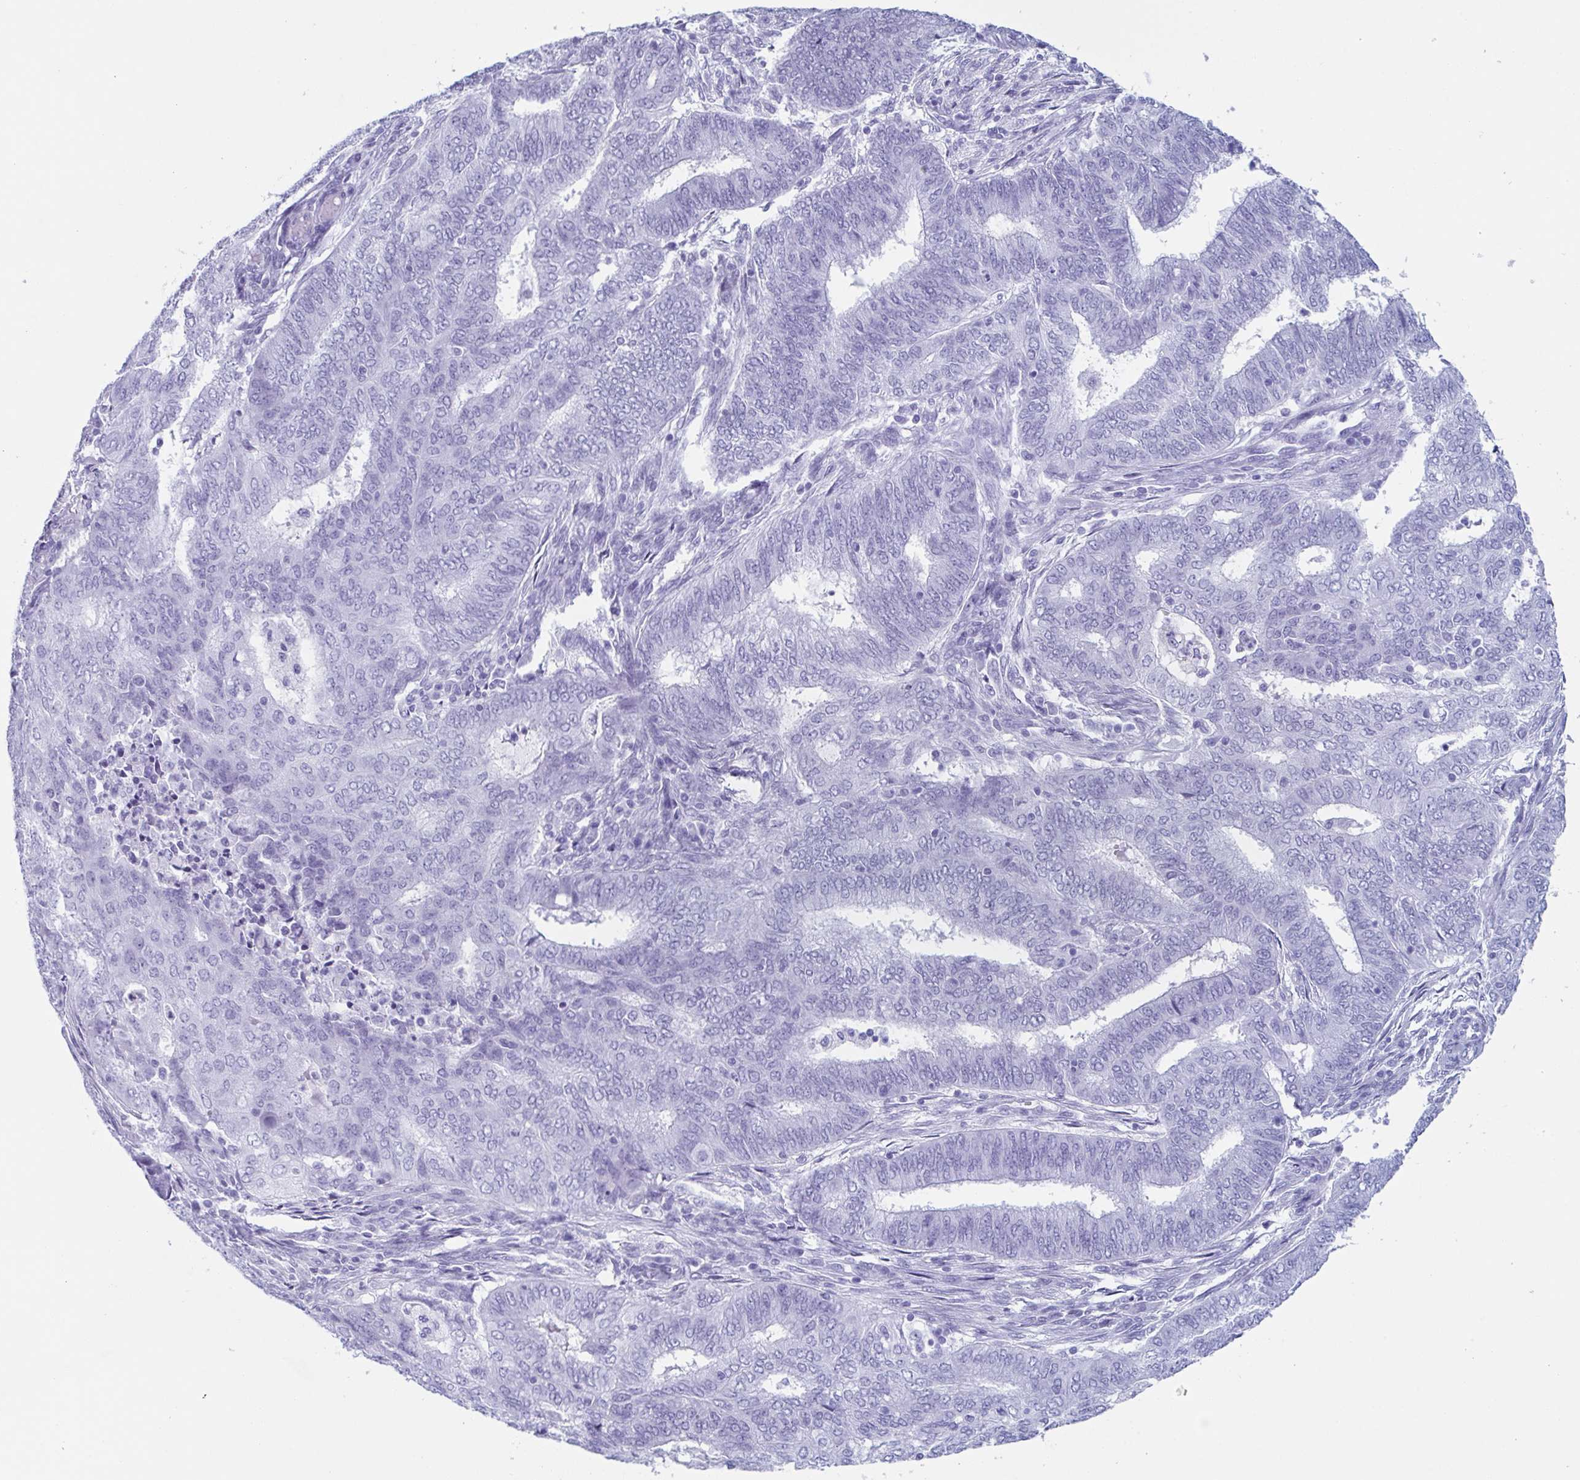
{"staining": {"intensity": "negative", "quantity": "none", "location": "none"}, "tissue": "endometrial cancer", "cell_type": "Tumor cells", "image_type": "cancer", "snomed": [{"axis": "morphology", "description": "Adenocarcinoma, NOS"}, {"axis": "topography", "description": "Endometrium"}], "caption": "Histopathology image shows no protein expression in tumor cells of endometrial cancer (adenocarcinoma) tissue.", "gene": "LYRM2", "patient": {"sex": "female", "age": 62}}